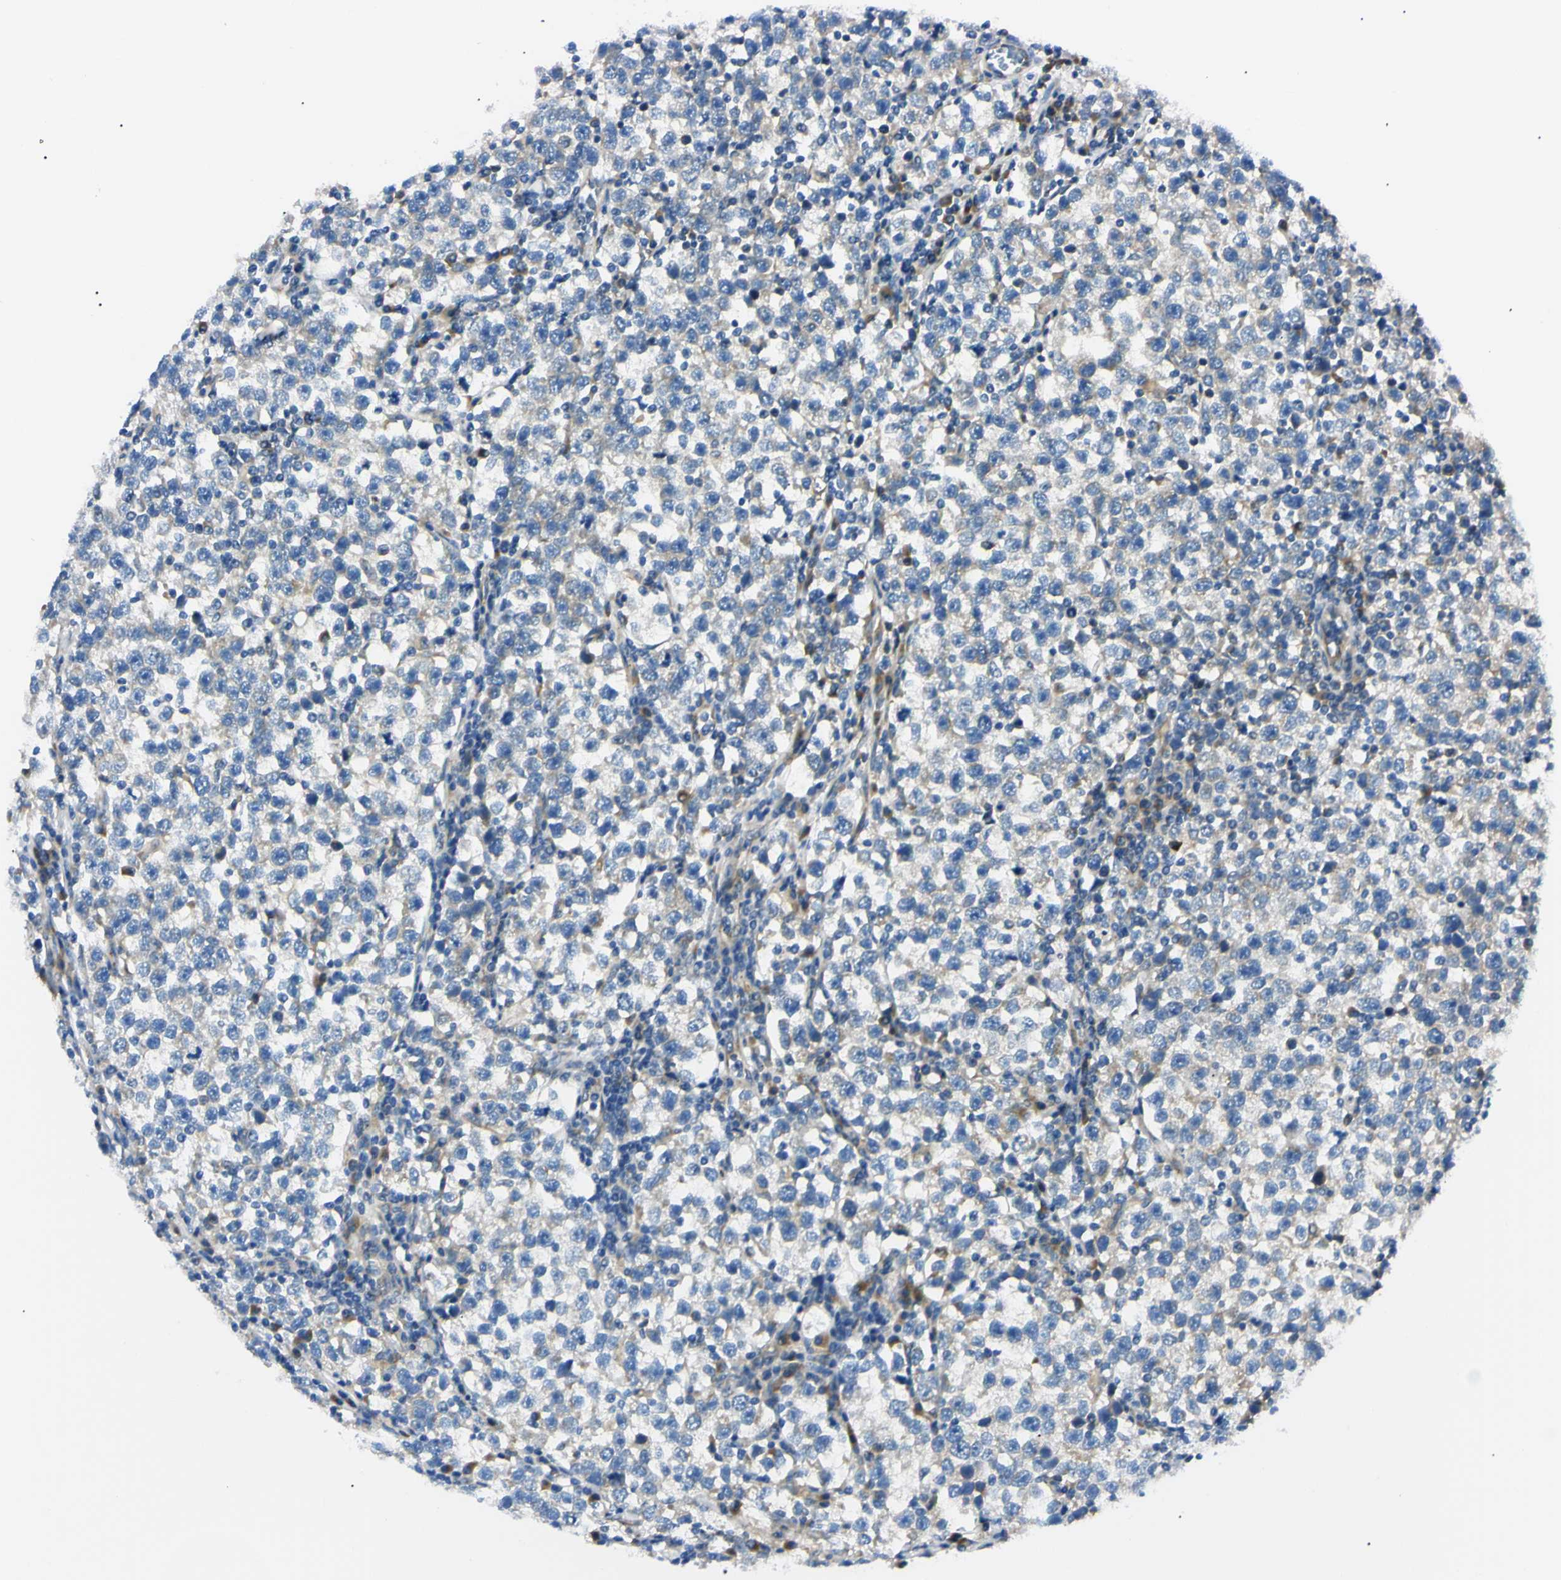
{"staining": {"intensity": "weak", "quantity": "25%-75%", "location": "cytoplasmic/membranous"}, "tissue": "testis cancer", "cell_type": "Tumor cells", "image_type": "cancer", "snomed": [{"axis": "morphology", "description": "Seminoma, NOS"}, {"axis": "topography", "description": "Testis"}], "caption": "Immunohistochemical staining of testis seminoma exhibits low levels of weak cytoplasmic/membranous protein expression in about 25%-75% of tumor cells.", "gene": "IER3IP1", "patient": {"sex": "male", "age": 43}}